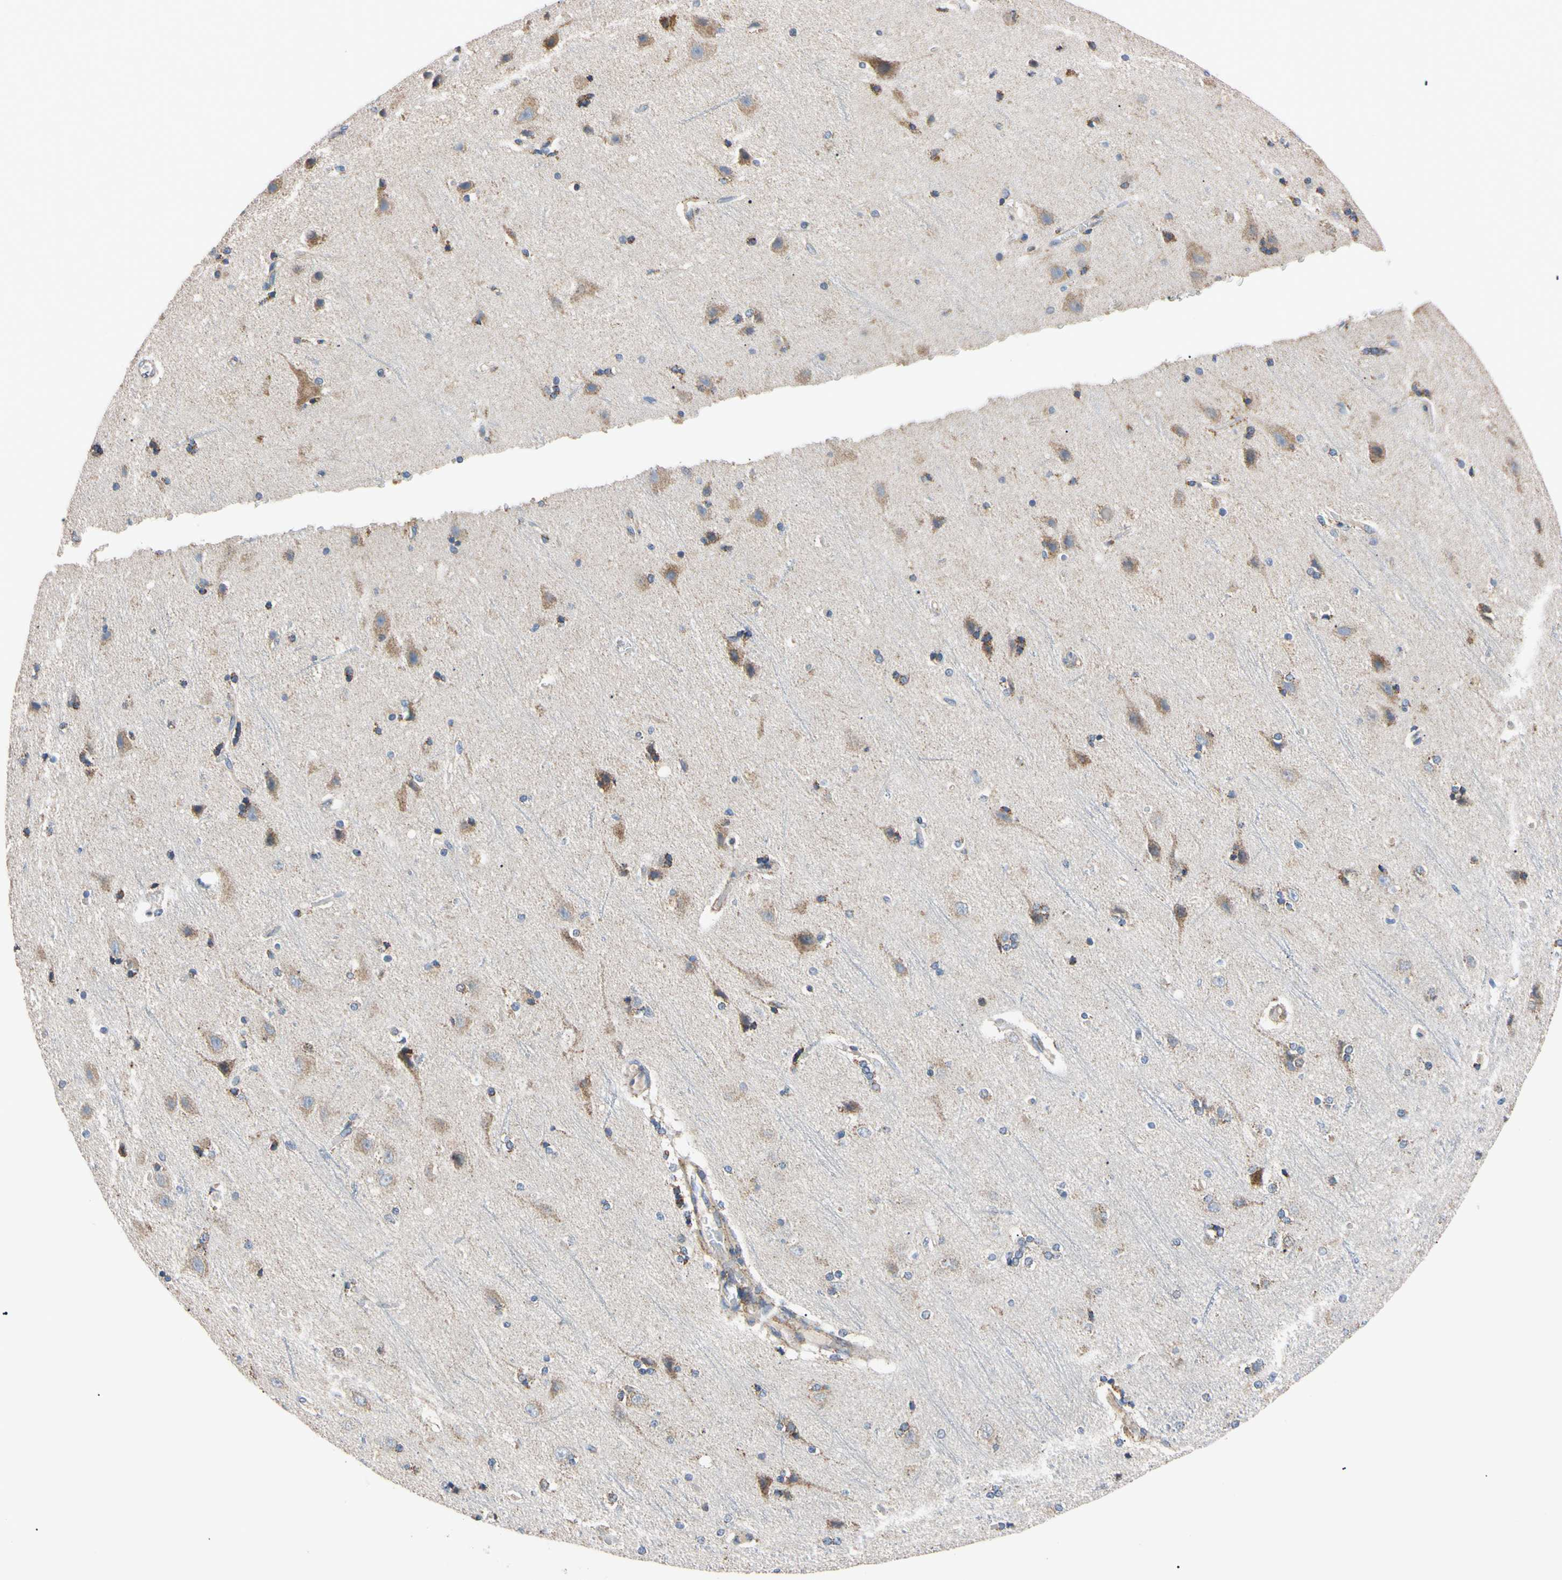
{"staining": {"intensity": "weak", "quantity": "25%-75%", "location": "cytoplasmic/membranous"}, "tissue": "cerebral cortex", "cell_type": "Endothelial cells", "image_type": "normal", "snomed": [{"axis": "morphology", "description": "Normal tissue, NOS"}, {"axis": "topography", "description": "Cerebral cortex"}], "caption": "An immunohistochemistry image of unremarkable tissue is shown. Protein staining in brown shows weak cytoplasmic/membranous positivity in cerebral cortex within endothelial cells.", "gene": "CLPP", "patient": {"sex": "female", "age": 54}}